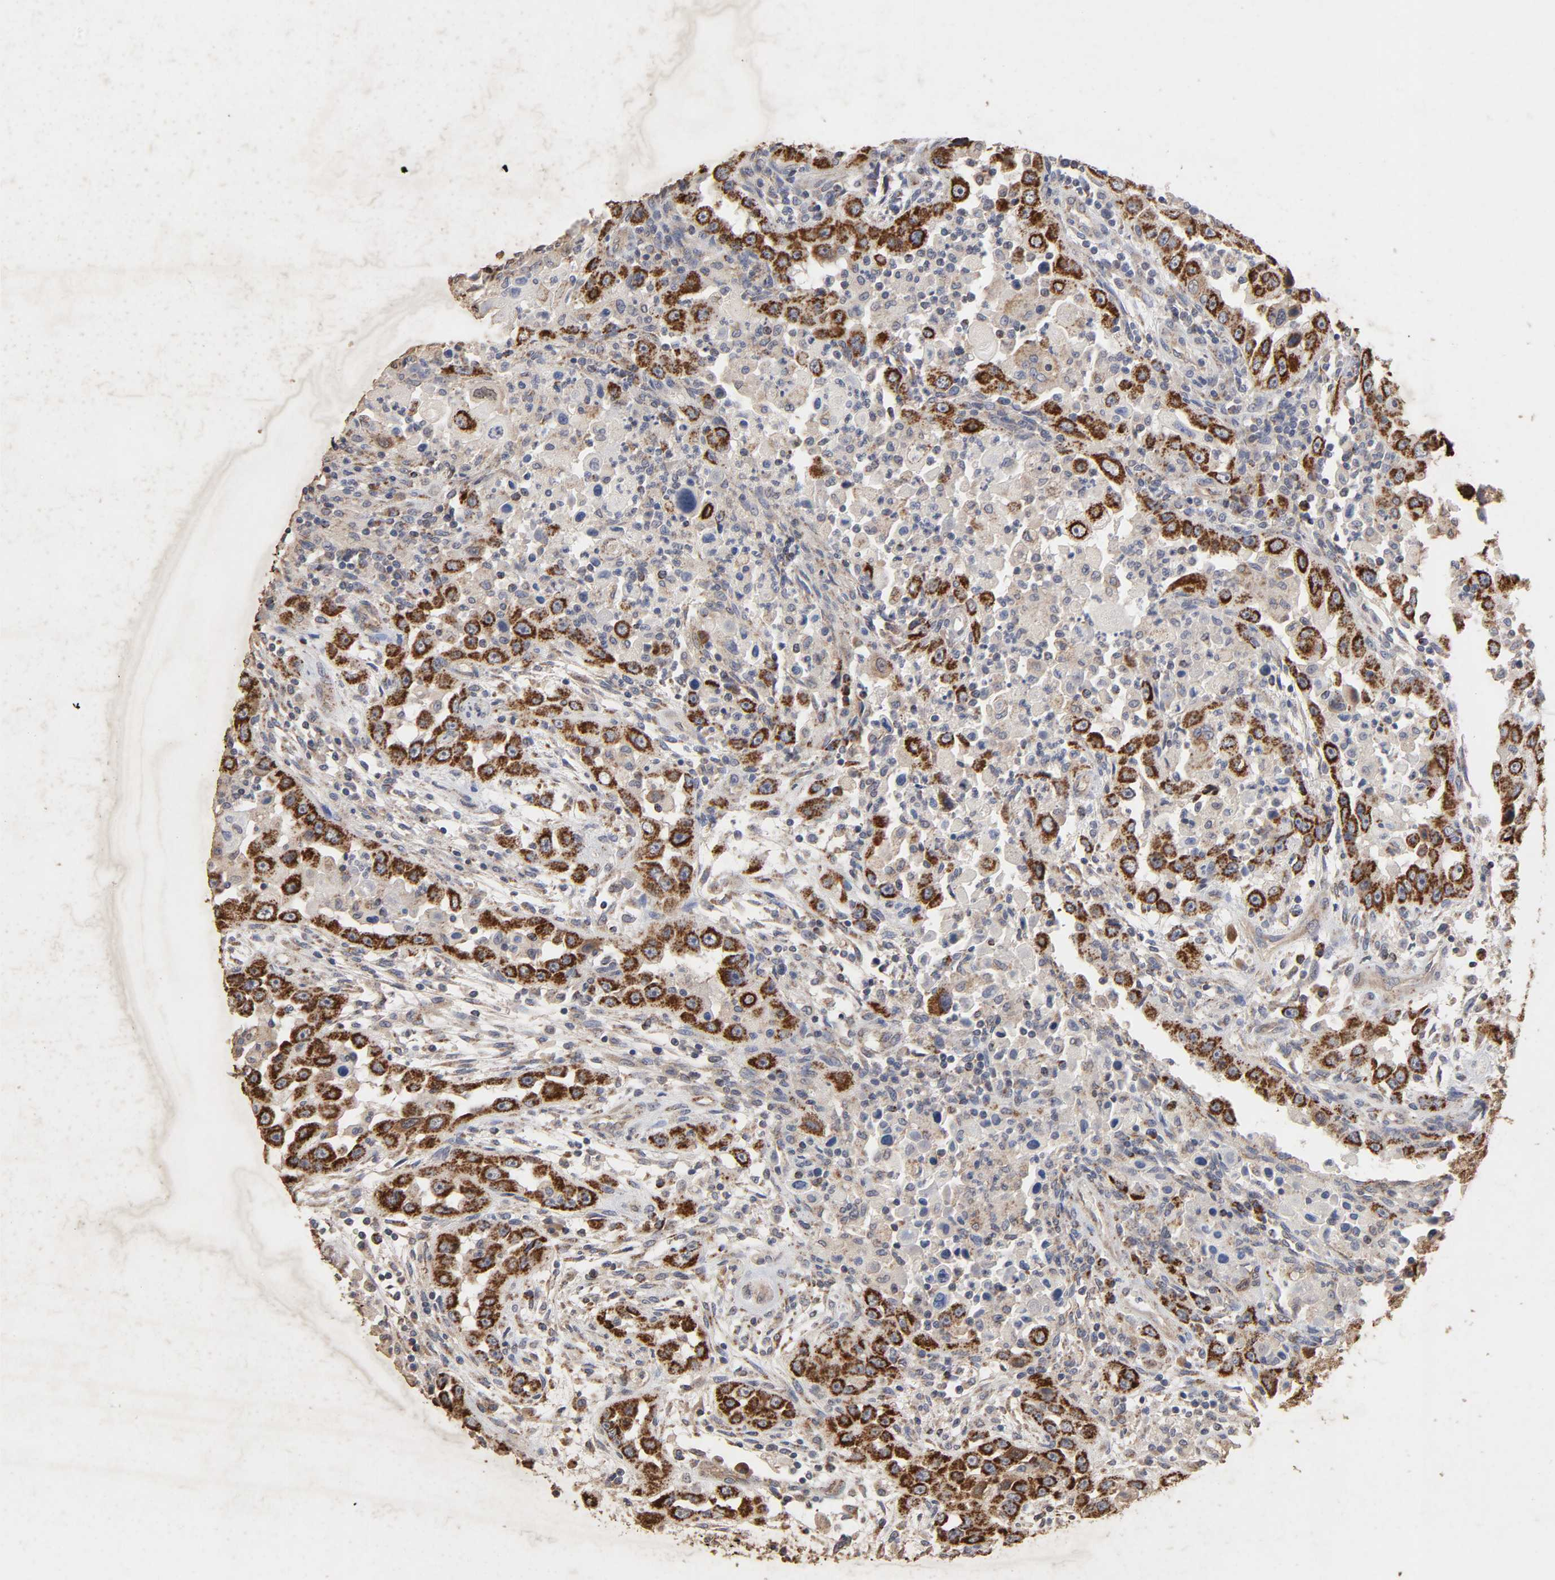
{"staining": {"intensity": "strong", "quantity": ">75%", "location": "cytoplasmic/membranous"}, "tissue": "head and neck cancer", "cell_type": "Tumor cells", "image_type": "cancer", "snomed": [{"axis": "morphology", "description": "Carcinoma, NOS"}, {"axis": "topography", "description": "Head-Neck"}], "caption": "IHC image of human head and neck cancer (carcinoma) stained for a protein (brown), which reveals high levels of strong cytoplasmic/membranous staining in approximately >75% of tumor cells.", "gene": "CYCS", "patient": {"sex": "male", "age": 87}}